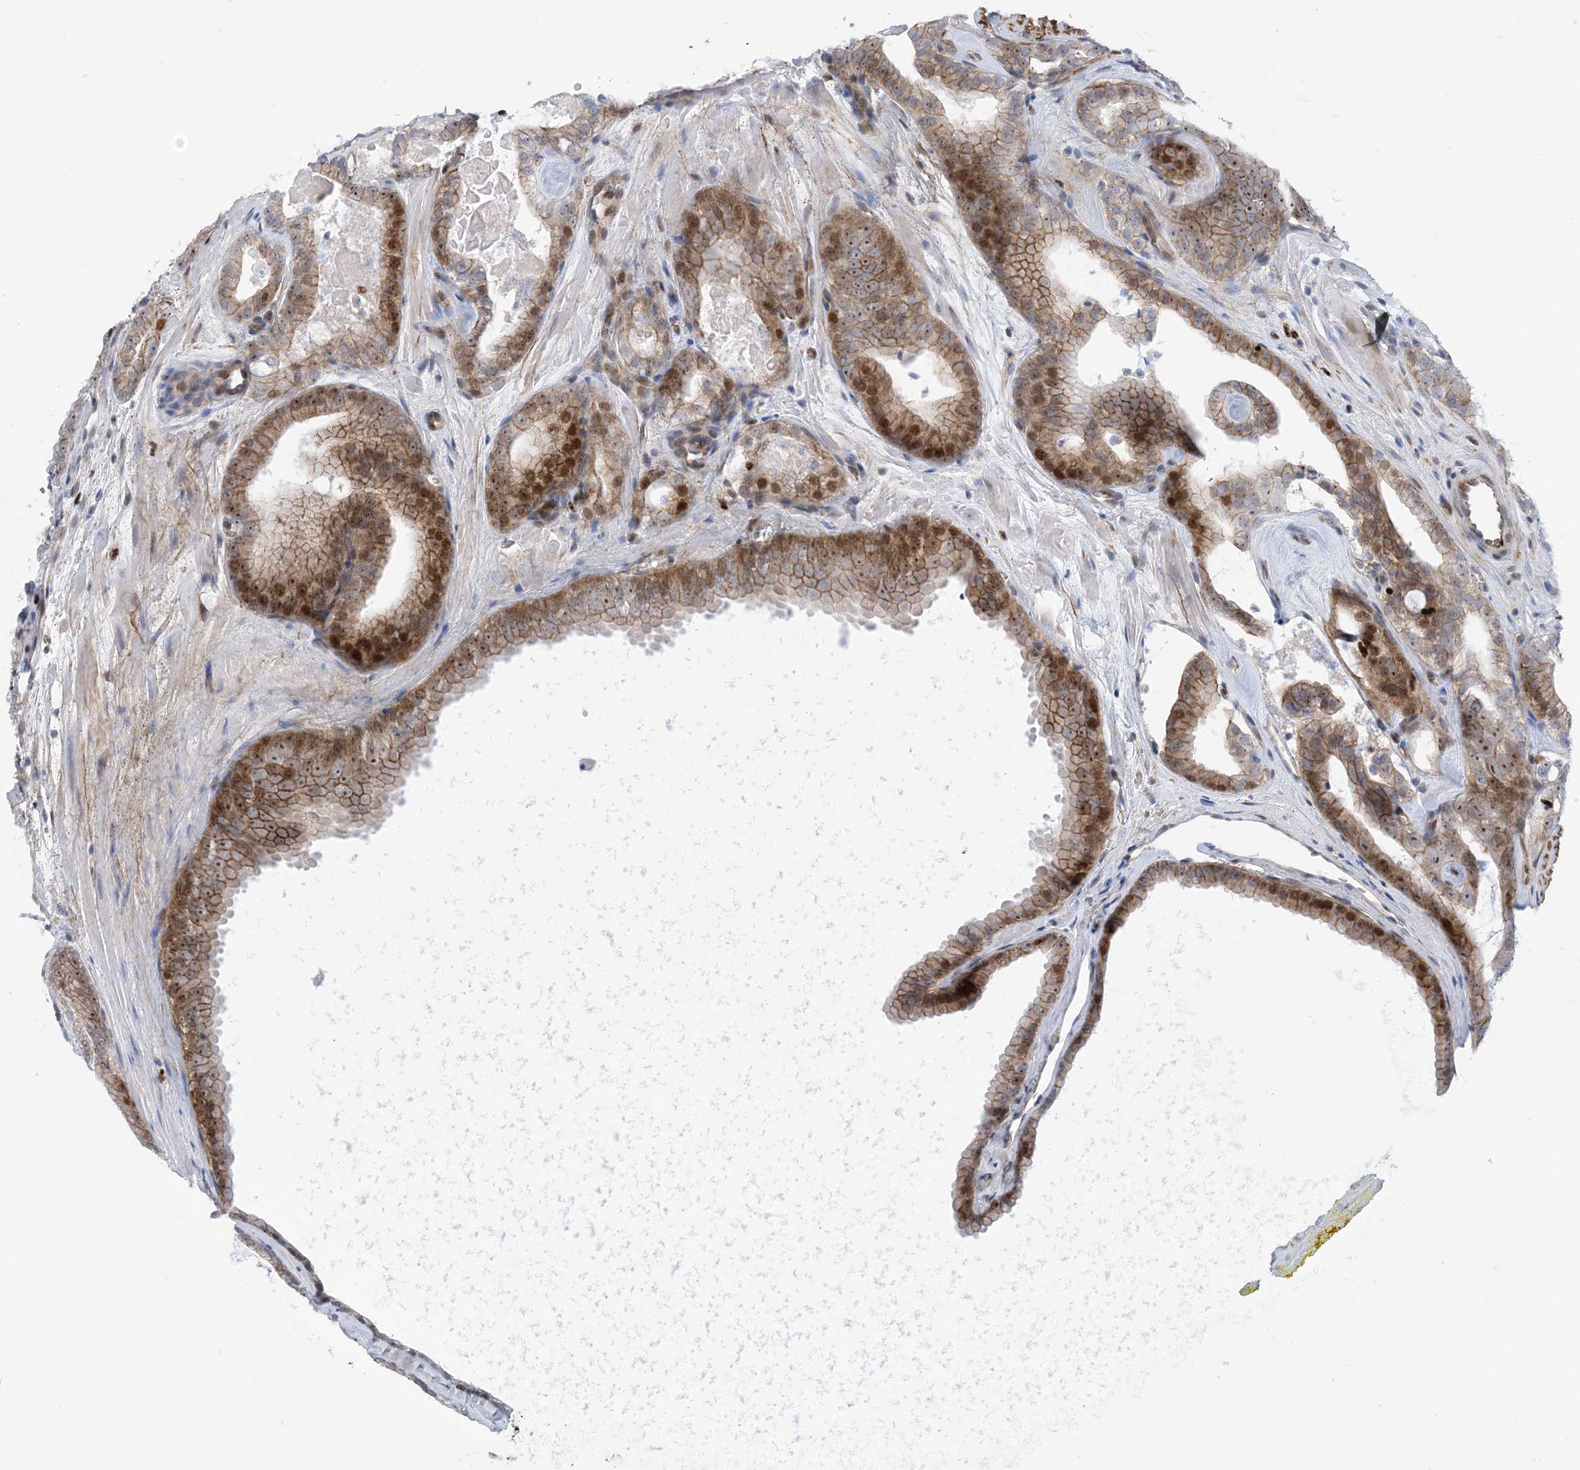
{"staining": {"intensity": "moderate", "quantity": ">75%", "location": "cytoplasmic/membranous,nuclear"}, "tissue": "prostate cancer", "cell_type": "Tumor cells", "image_type": "cancer", "snomed": [{"axis": "morphology", "description": "Adenocarcinoma, High grade"}, {"axis": "topography", "description": "Prostate"}], "caption": "A photomicrograph showing moderate cytoplasmic/membranous and nuclear staining in about >75% of tumor cells in prostate cancer (adenocarcinoma (high-grade)), as visualized by brown immunohistochemical staining.", "gene": "MARS2", "patient": {"sex": "male", "age": 57}}